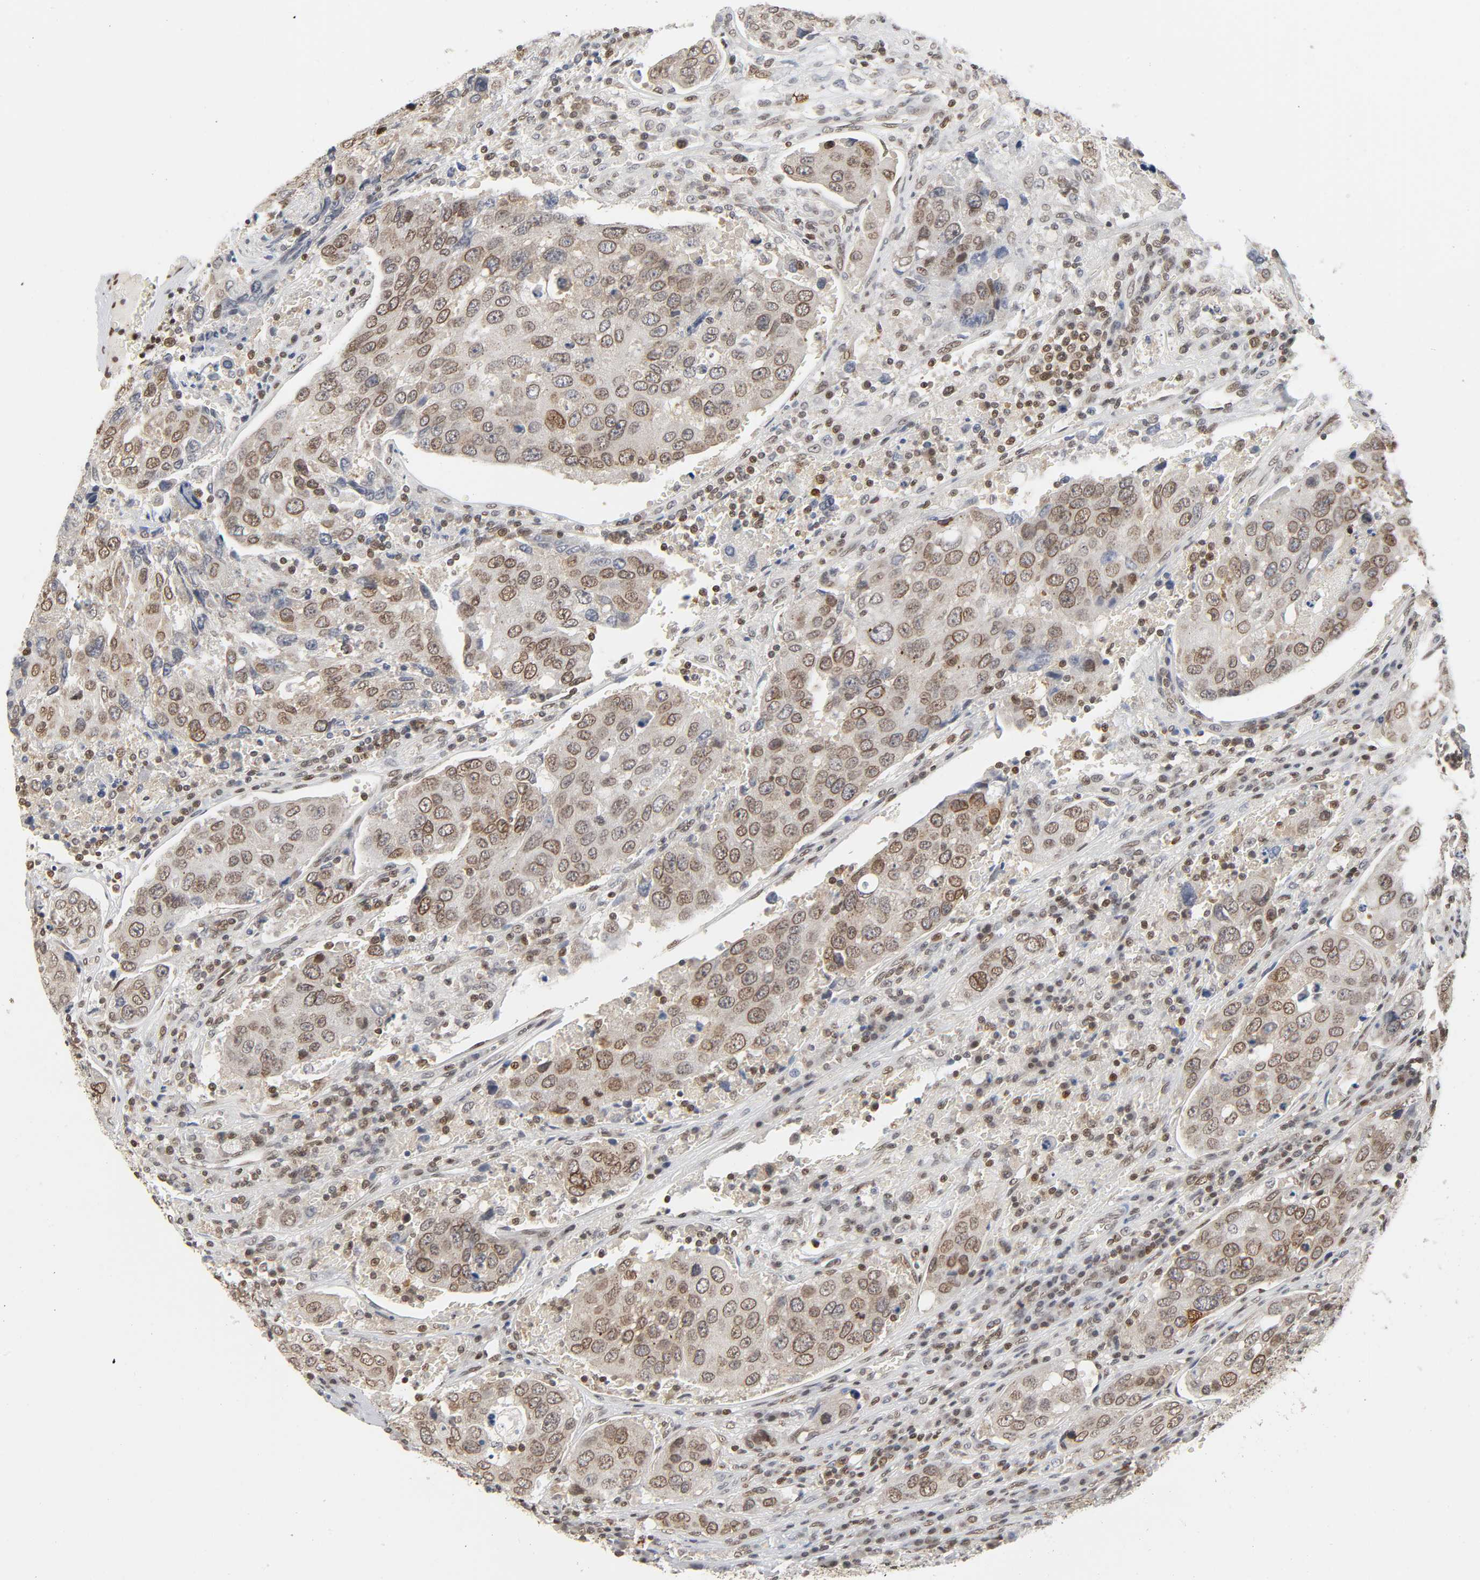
{"staining": {"intensity": "weak", "quantity": ">75%", "location": "cytoplasmic/membranous,nuclear"}, "tissue": "urothelial cancer", "cell_type": "Tumor cells", "image_type": "cancer", "snomed": [{"axis": "morphology", "description": "Urothelial carcinoma, High grade"}, {"axis": "topography", "description": "Lymph node"}, {"axis": "topography", "description": "Urinary bladder"}], "caption": "IHC of human high-grade urothelial carcinoma displays low levels of weak cytoplasmic/membranous and nuclear positivity in approximately >75% of tumor cells.", "gene": "SUMO1", "patient": {"sex": "male", "age": 51}}